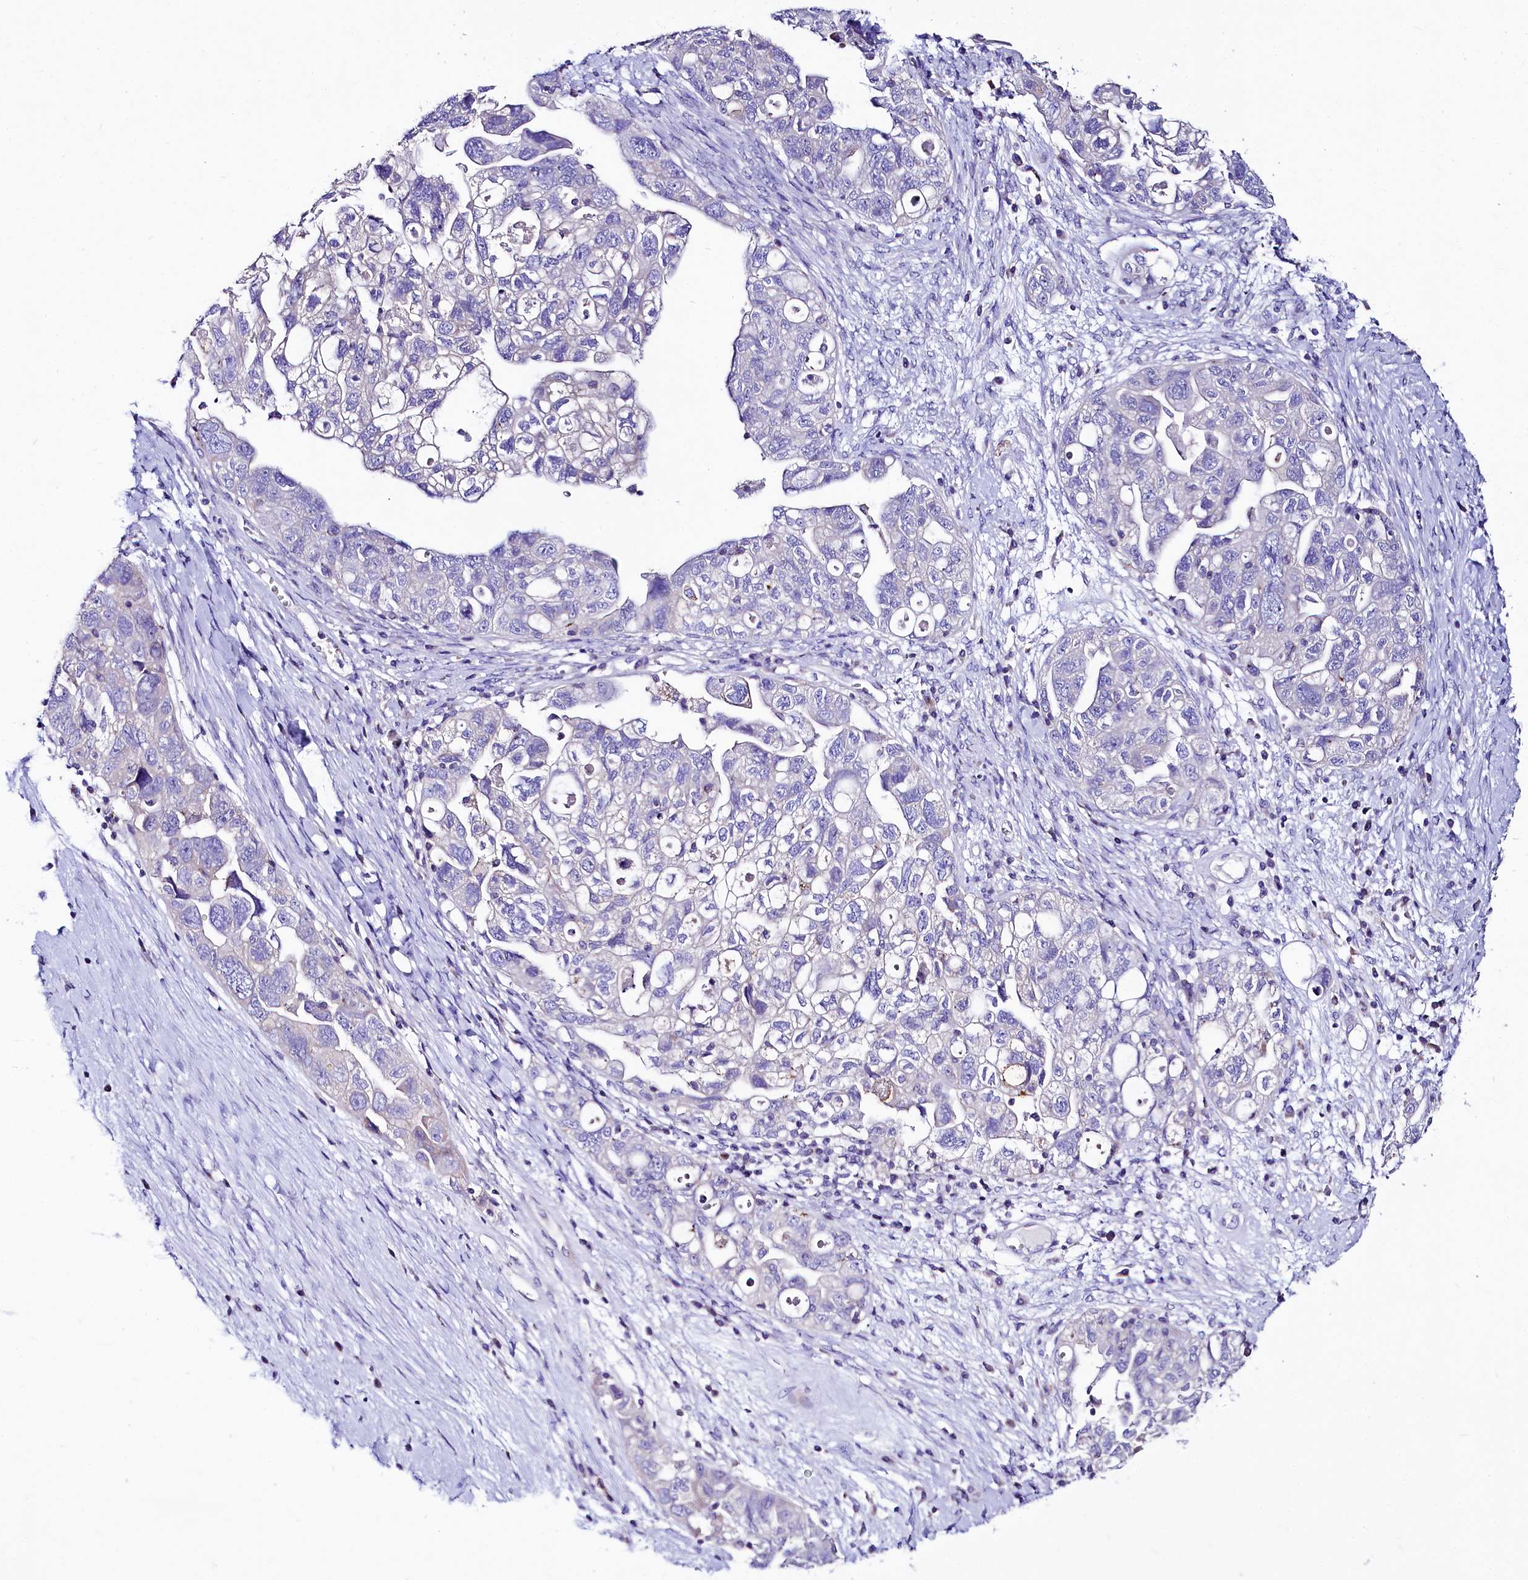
{"staining": {"intensity": "negative", "quantity": "none", "location": "none"}, "tissue": "ovarian cancer", "cell_type": "Tumor cells", "image_type": "cancer", "snomed": [{"axis": "morphology", "description": "Carcinoma, NOS"}, {"axis": "morphology", "description": "Cystadenocarcinoma, serous, NOS"}, {"axis": "topography", "description": "Ovary"}], "caption": "Immunohistochemistry of ovarian cancer shows no expression in tumor cells. (DAB (3,3'-diaminobenzidine) immunohistochemistry (IHC) visualized using brightfield microscopy, high magnification).", "gene": "ABHD5", "patient": {"sex": "female", "age": 69}}